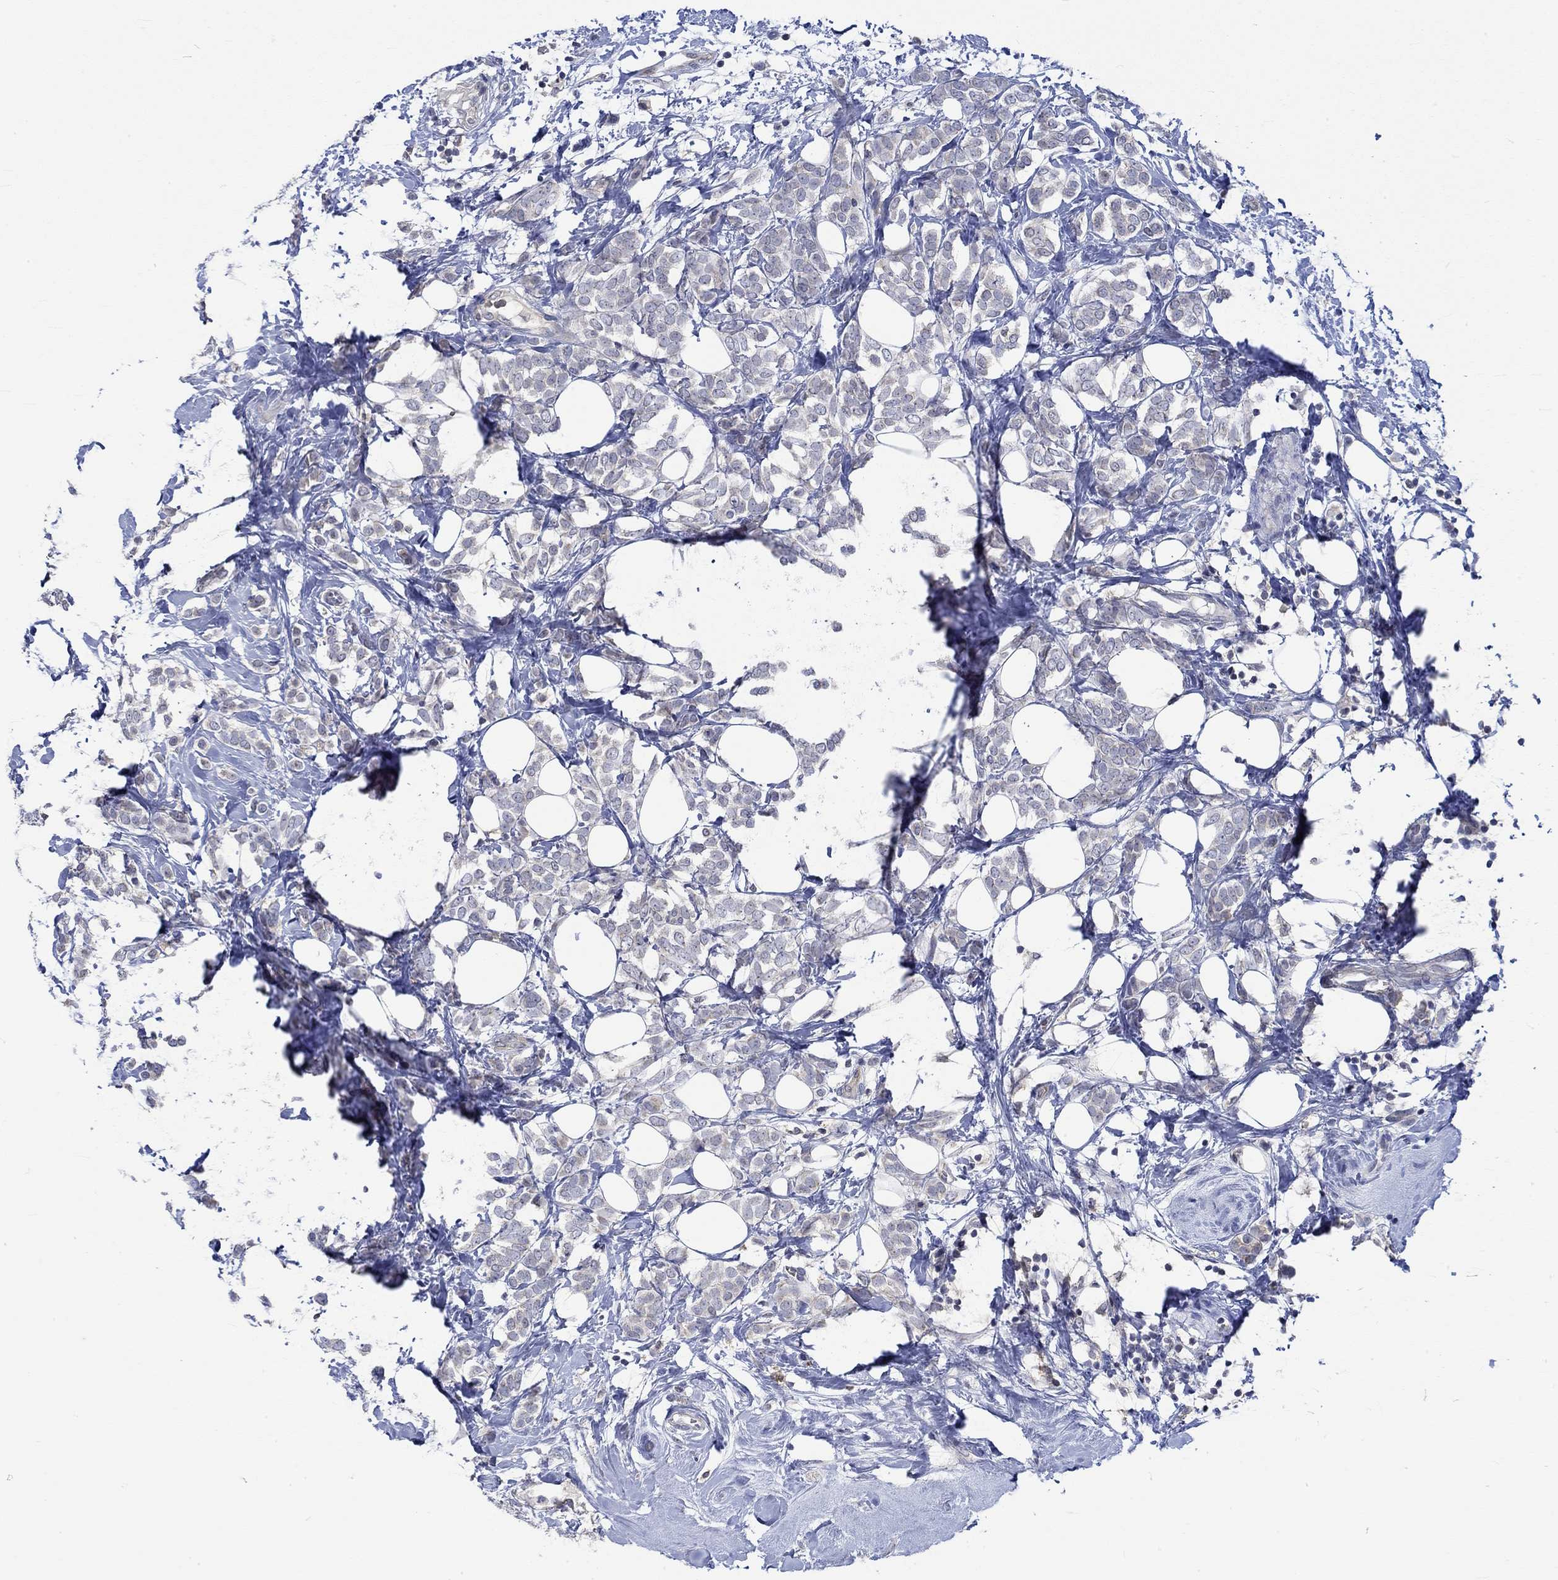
{"staining": {"intensity": "weak", "quantity": "<25%", "location": "cytoplasmic/membranous"}, "tissue": "breast cancer", "cell_type": "Tumor cells", "image_type": "cancer", "snomed": [{"axis": "morphology", "description": "Lobular carcinoma"}, {"axis": "topography", "description": "Breast"}], "caption": "DAB (3,3'-diaminobenzidine) immunohistochemical staining of lobular carcinoma (breast) displays no significant positivity in tumor cells.", "gene": "WASF1", "patient": {"sex": "female", "age": 49}}